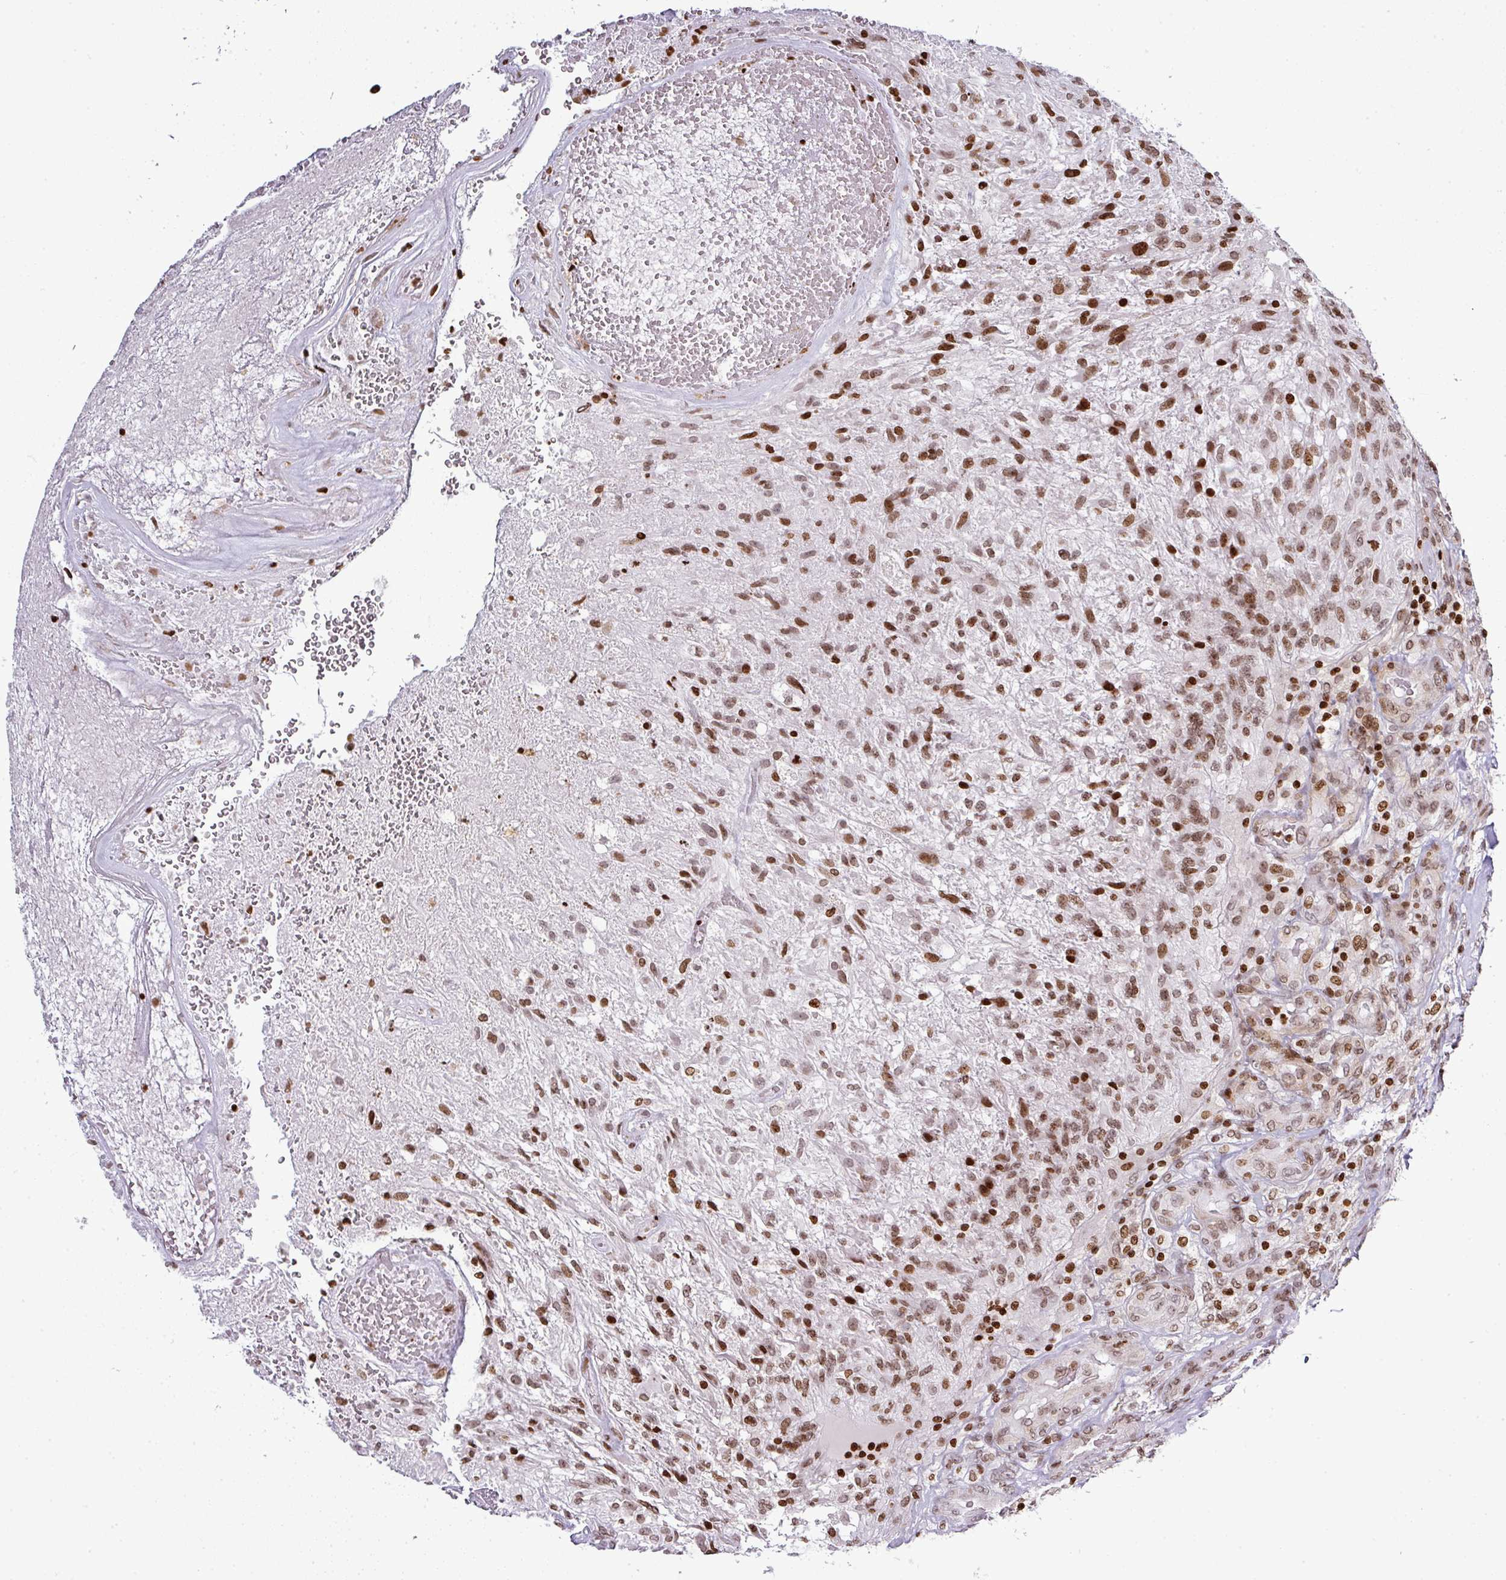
{"staining": {"intensity": "moderate", "quantity": ">75%", "location": "nuclear"}, "tissue": "glioma", "cell_type": "Tumor cells", "image_type": "cancer", "snomed": [{"axis": "morphology", "description": "Glioma, malignant, High grade"}, {"axis": "topography", "description": "Brain"}], "caption": "A brown stain shows moderate nuclear expression of a protein in glioma tumor cells. (DAB (3,3'-diaminobenzidine) = brown stain, brightfield microscopy at high magnification).", "gene": "RASL11A", "patient": {"sex": "male", "age": 56}}